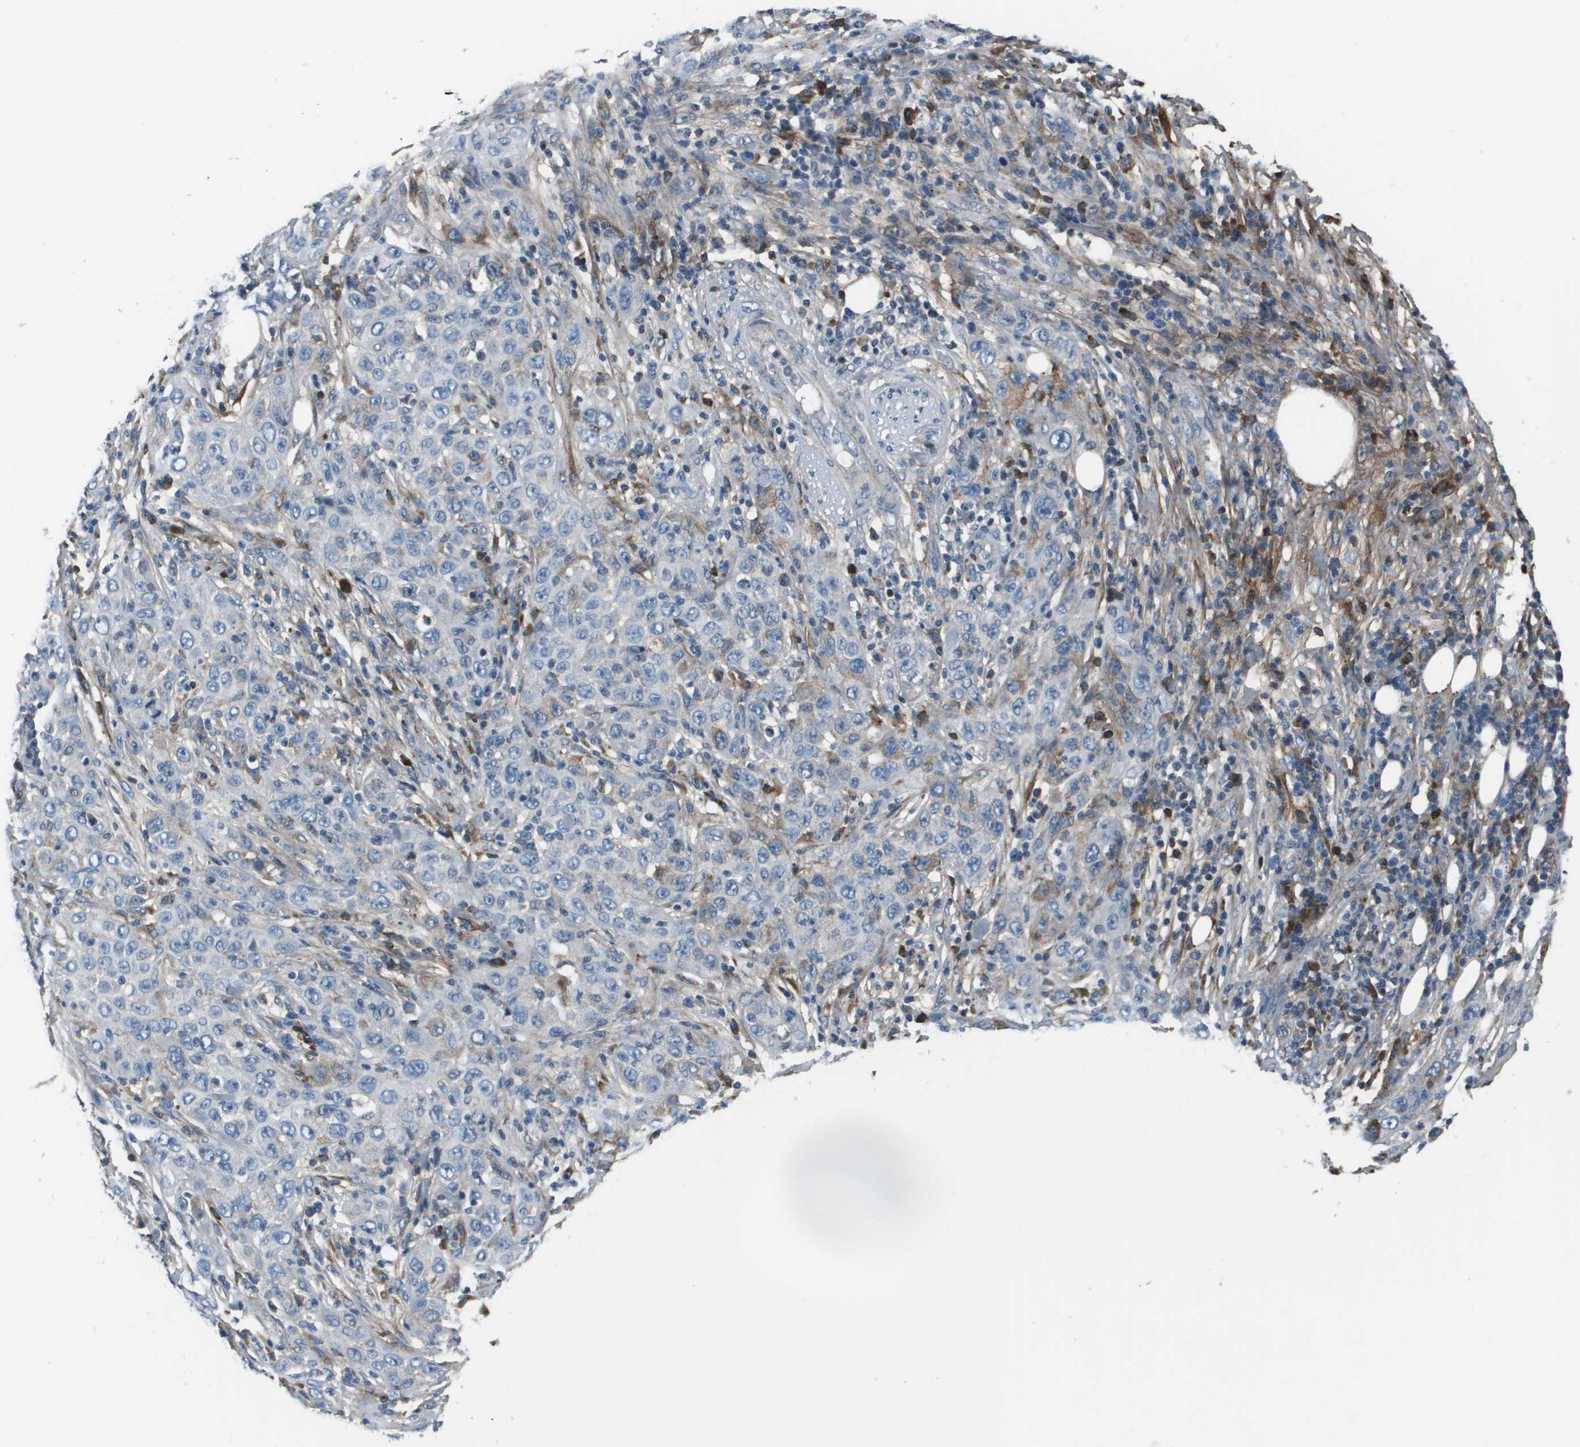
{"staining": {"intensity": "weak", "quantity": "<25%", "location": "cytoplasmic/membranous"}, "tissue": "skin cancer", "cell_type": "Tumor cells", "image_type": "cancer", "snomed": [{"axis": "morphology", "description": "Squamous cell carcinoma, NOS"}, {"axis": "topography", "description": "Skin"}], "caption": "Skin cancer (squamous cell carcinoma) was stained to show a protein in brown. There is no significant positivity in tumor cells. (DAB immunohistochemistry (IHC) with hematoxylin counter stain).", "gene": "PCOLCE", "patient": {"sex": "female", "age": 88}}